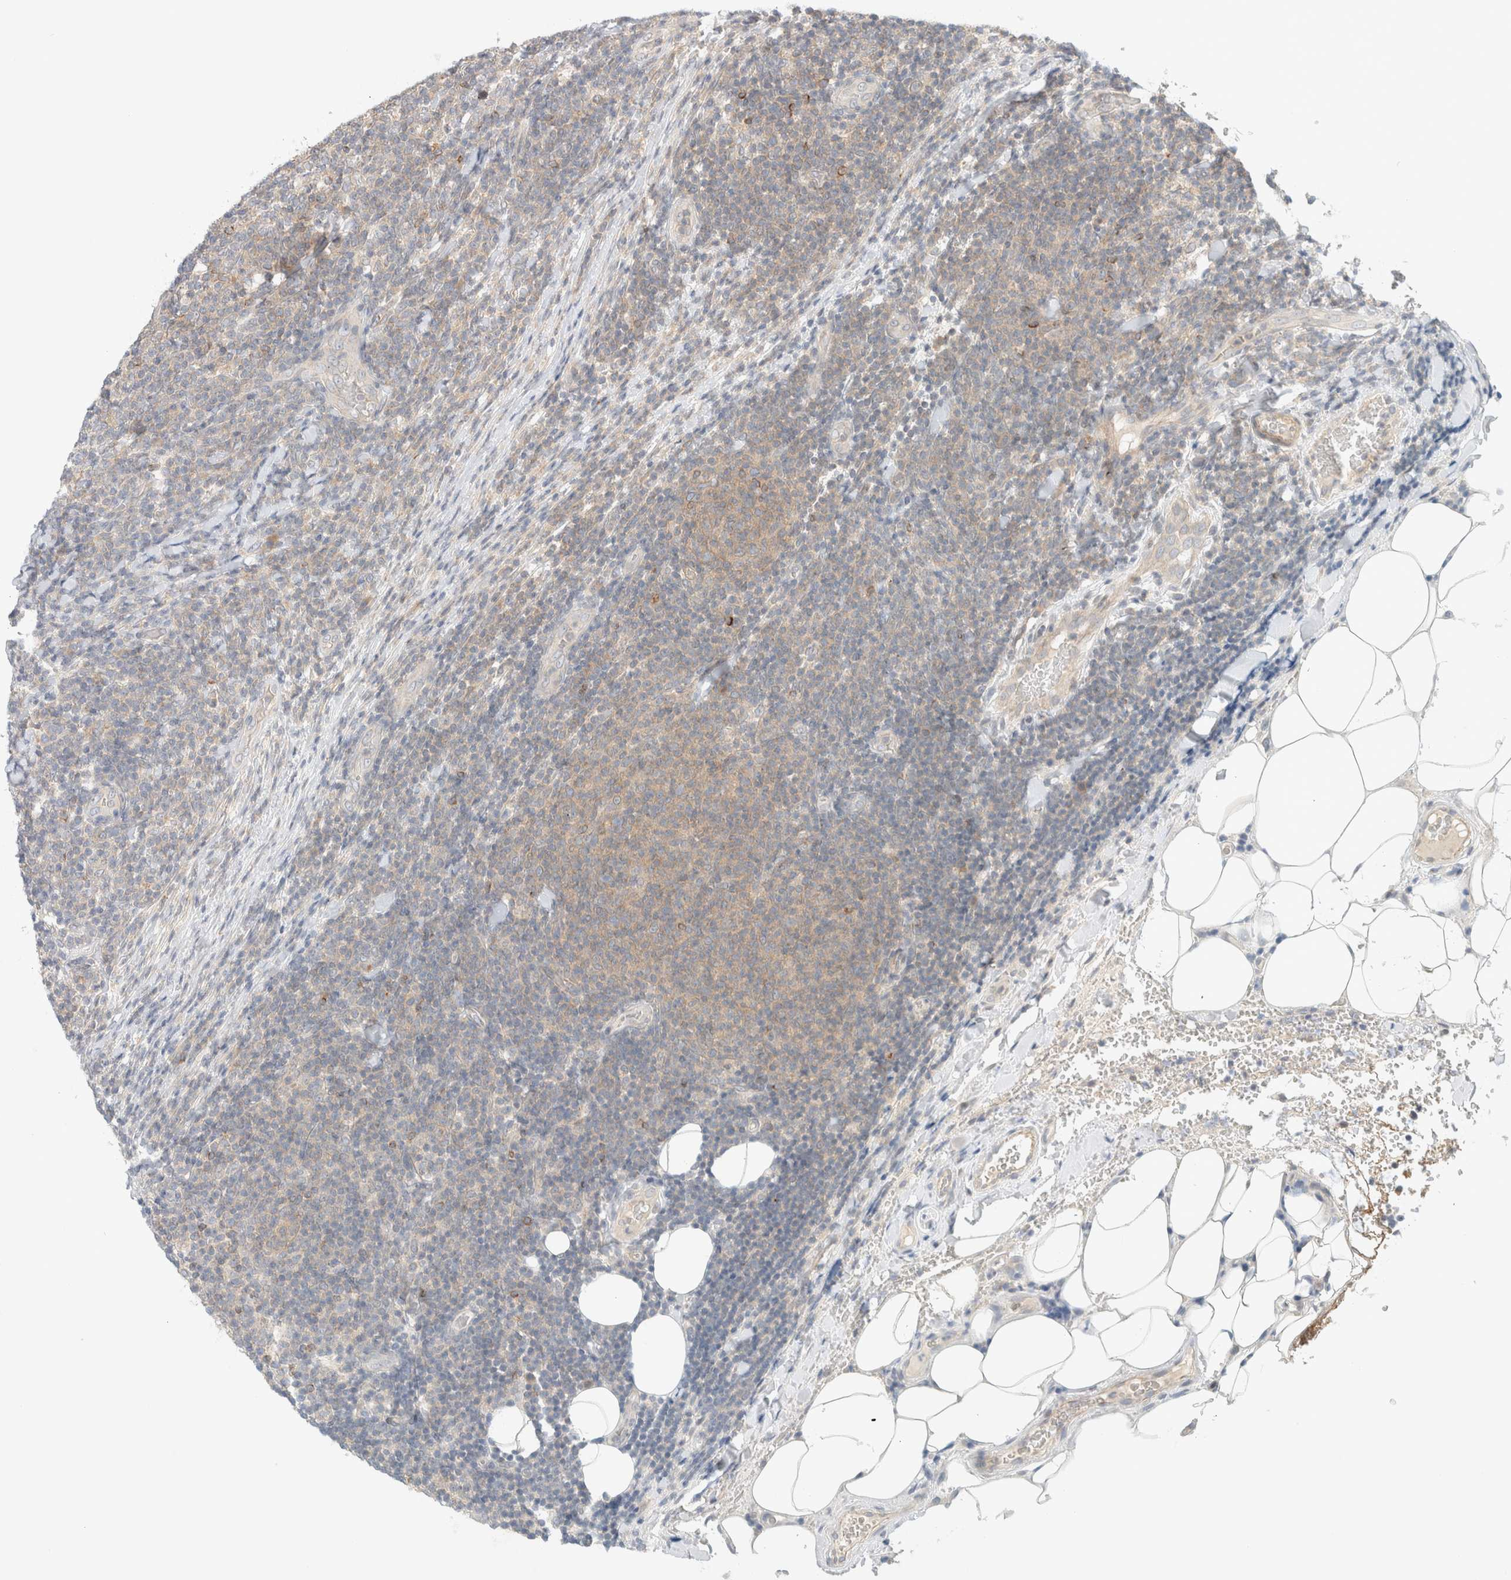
{"staining": {"intensity": "weak", "quantity": "<25%", "location": "cytoplasmic/membranous"}, "tissue": "lymphoma", "cell_type": "Tumor cells", "image_type": "cancer", "snomed": [{"axis": "morphology", "description": "Malignant lymphoma, non-Hodgkin's type, Low grade"}, {"axis": "topography", "description": "Lymph node"}], "caption": "A high-resolution image shows immunohistochemistry staining of malignant lymphoma, non-Hodgkin's type (low-grade), which displays no significant positivity in tumor cells. (DAB IHC with hematoxylin counter stain).", "gene": "MARK3", "patient": {"sex": "male", "age": 66}}